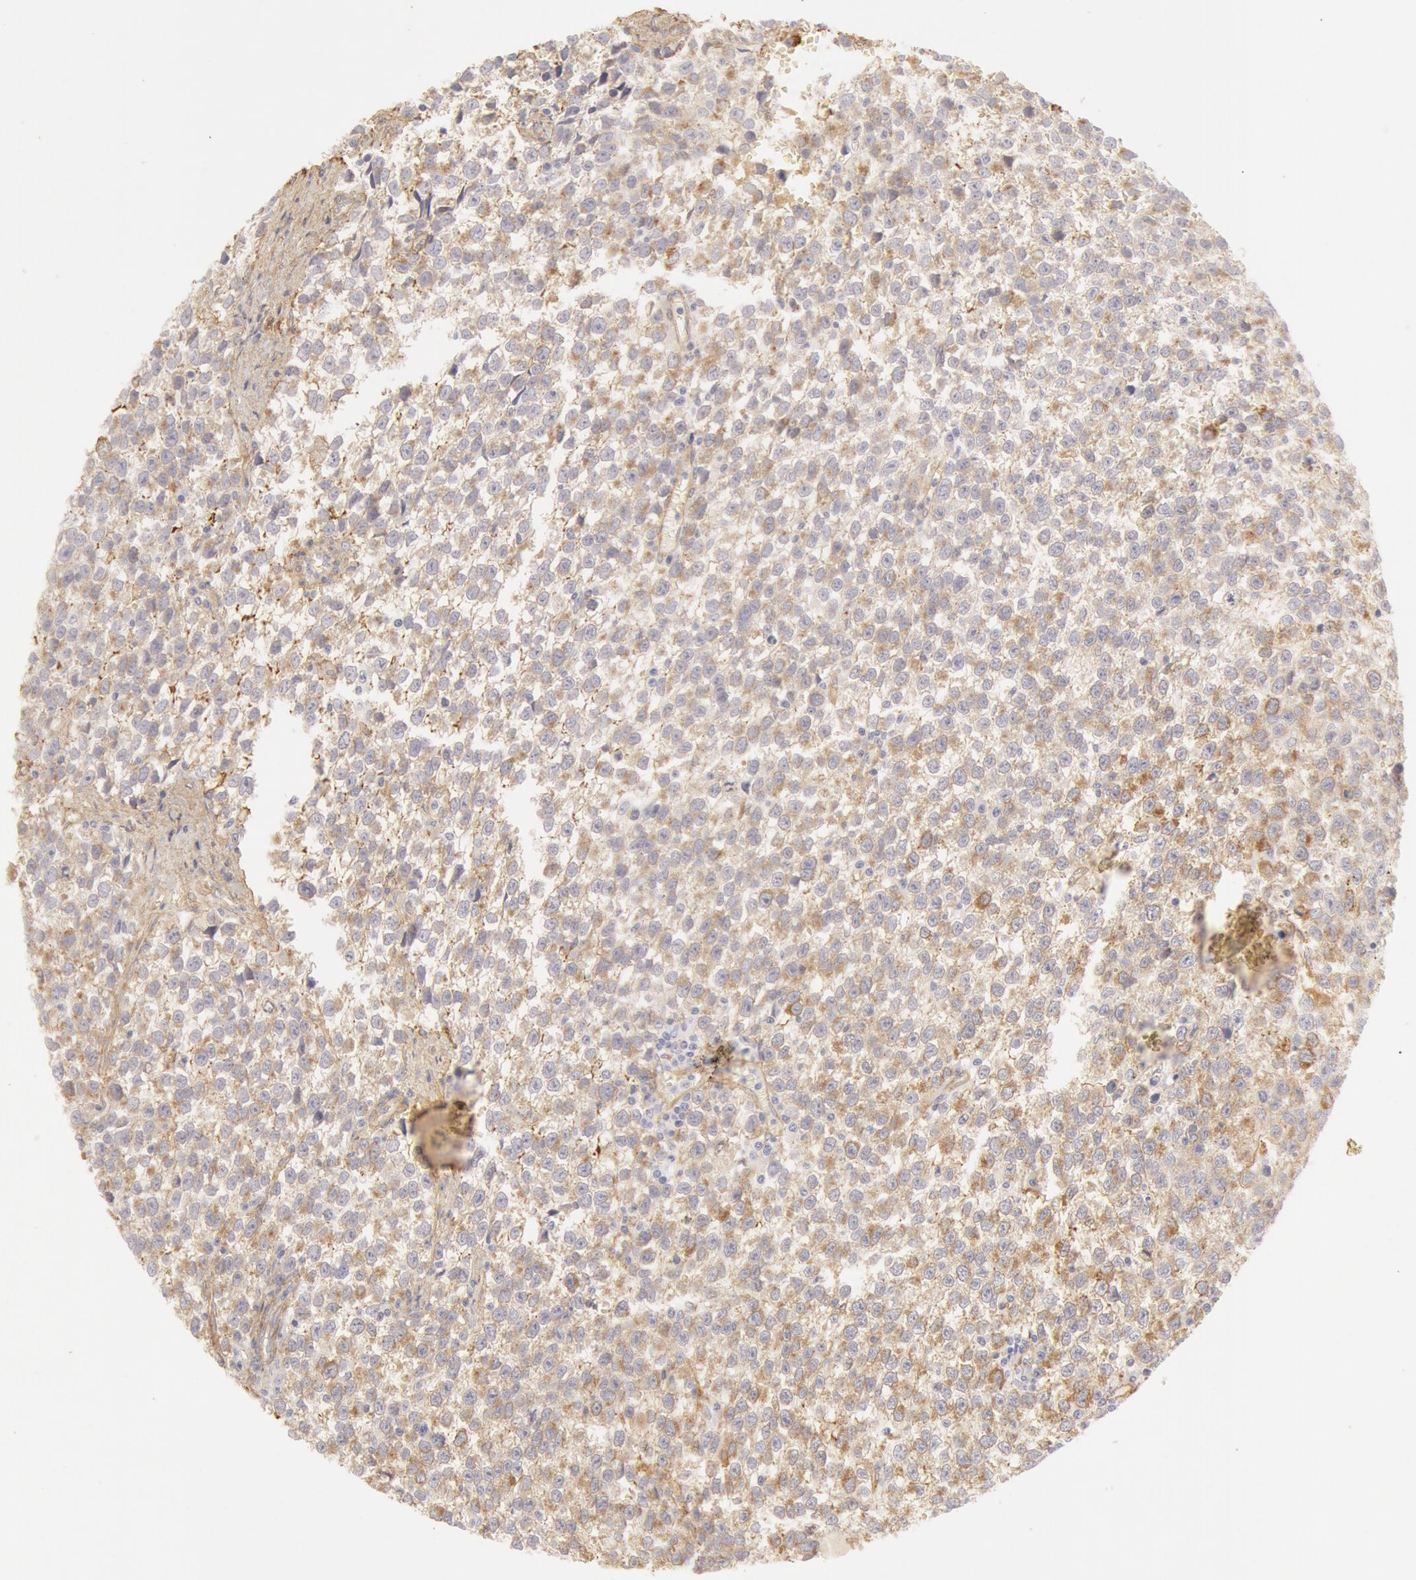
{"staining": {"intensity": "moderate", "quantity": "<25%", "location": "cytoplasmic/membranous"}, "tissue": "testis cancer", "cell_type": "Tumor cells", "image_type": "cancer", "snomed": [{"axis": "morphology", "description": "Seminoma, NOS"}, {"axis": "topography", "description": "Testis"}], "caption": "Human seminoma (testis) stained with a brown dye exhibits moderate cytoplasmic/membranous positive positivity in approximately <25% of tumor cells.", "gene": "COL4A1", "patient": {"sex": "male", "age": 35}}